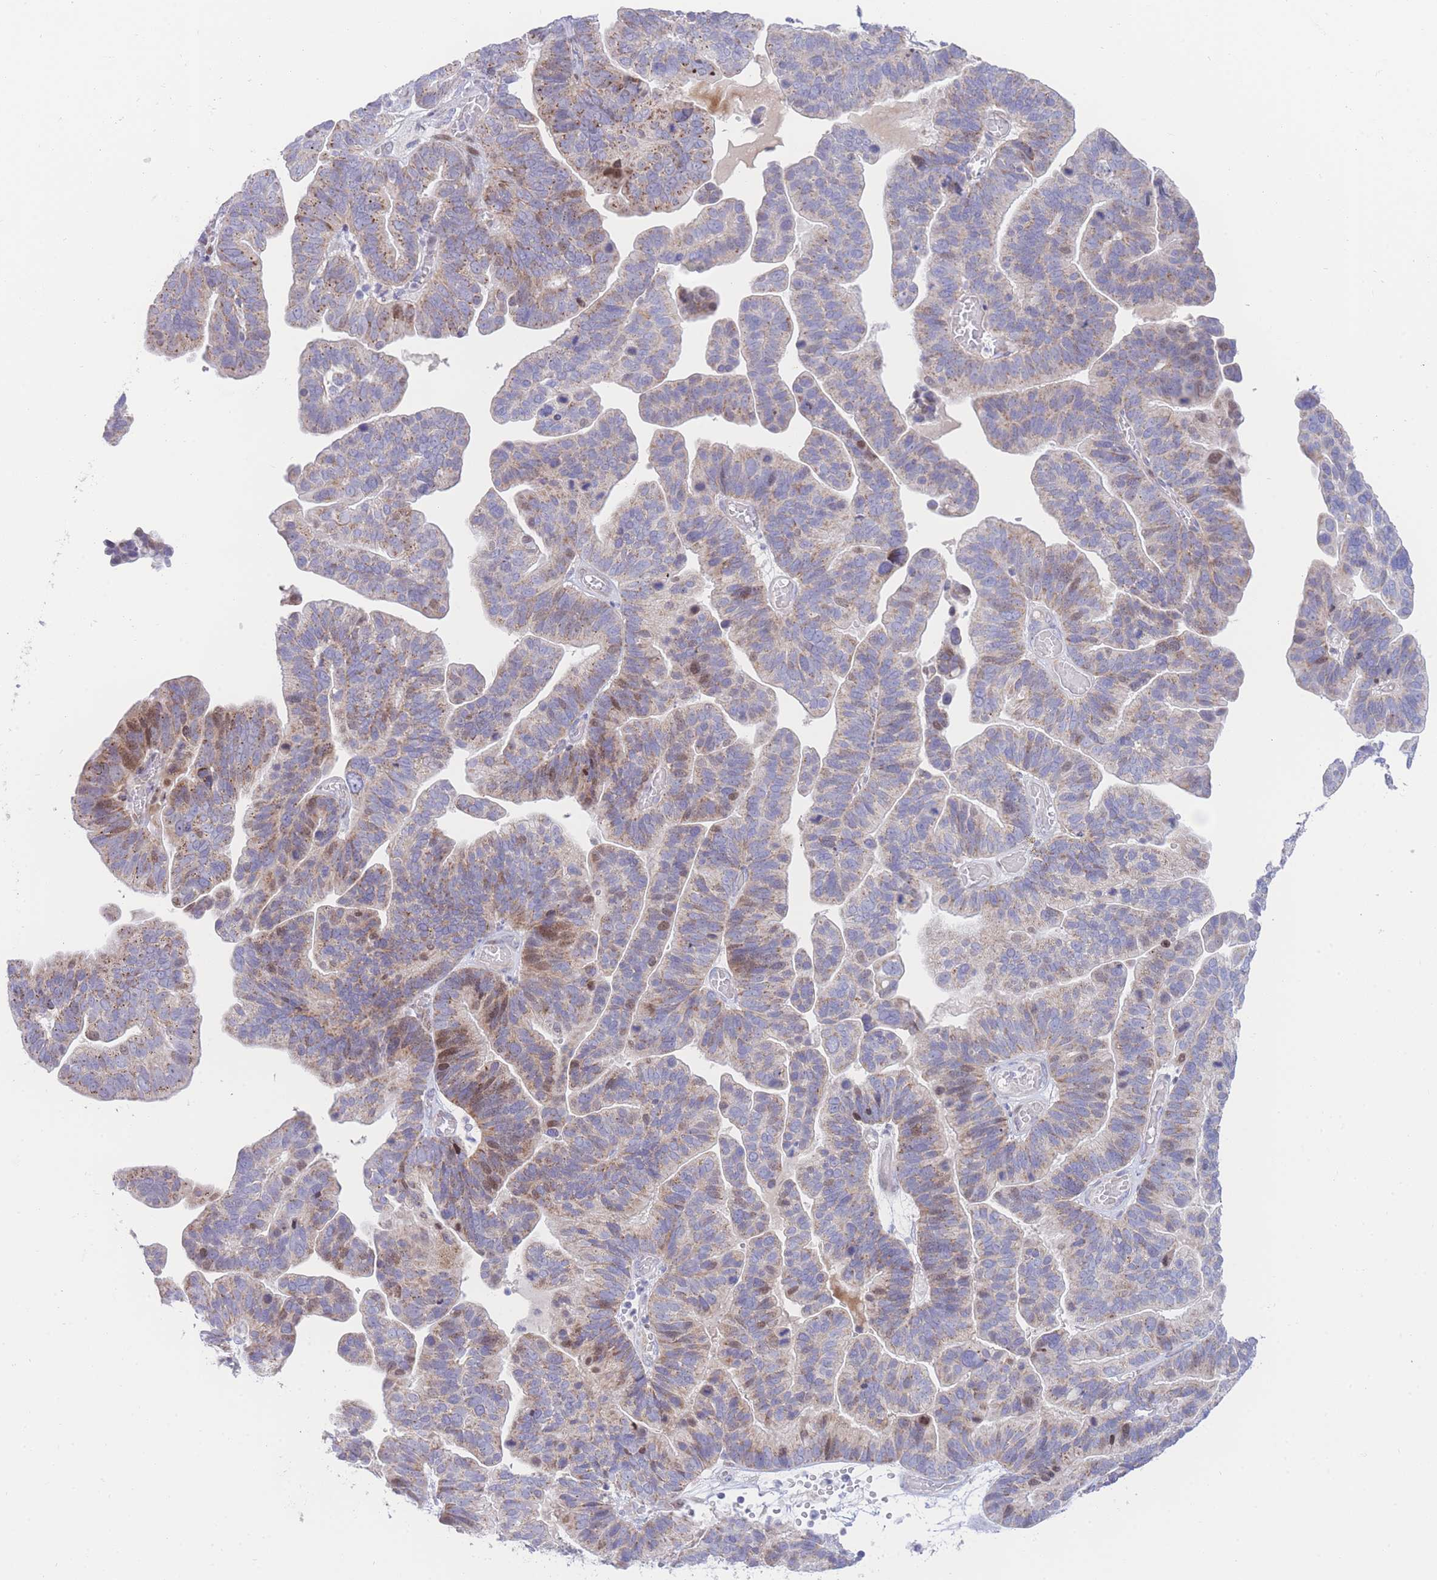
{"staining": {"intensity": "moderate", "quantity": "<25%", "location": "cytoplasmic/membranous,nuclear"}, "tissue": "ovarian cancer", "cell_type": "Tumor cells", "image_type": "cancer", "snomed": [{"axis": "morphology", "description": "Cystadenocarcinoma, serous, NOS"}, {"axis": "topography", "description": "Ovary"}], "caption": "Brown immunohistochemical staining in ovarian cancer (serous cystadenocarcinoma) shows moderate cytoplasmic/membranous and nuclear expression in approximately <25% of tumor cells.", "gene": "GPAM", "patient": {"sex": "female", "age": 56}}